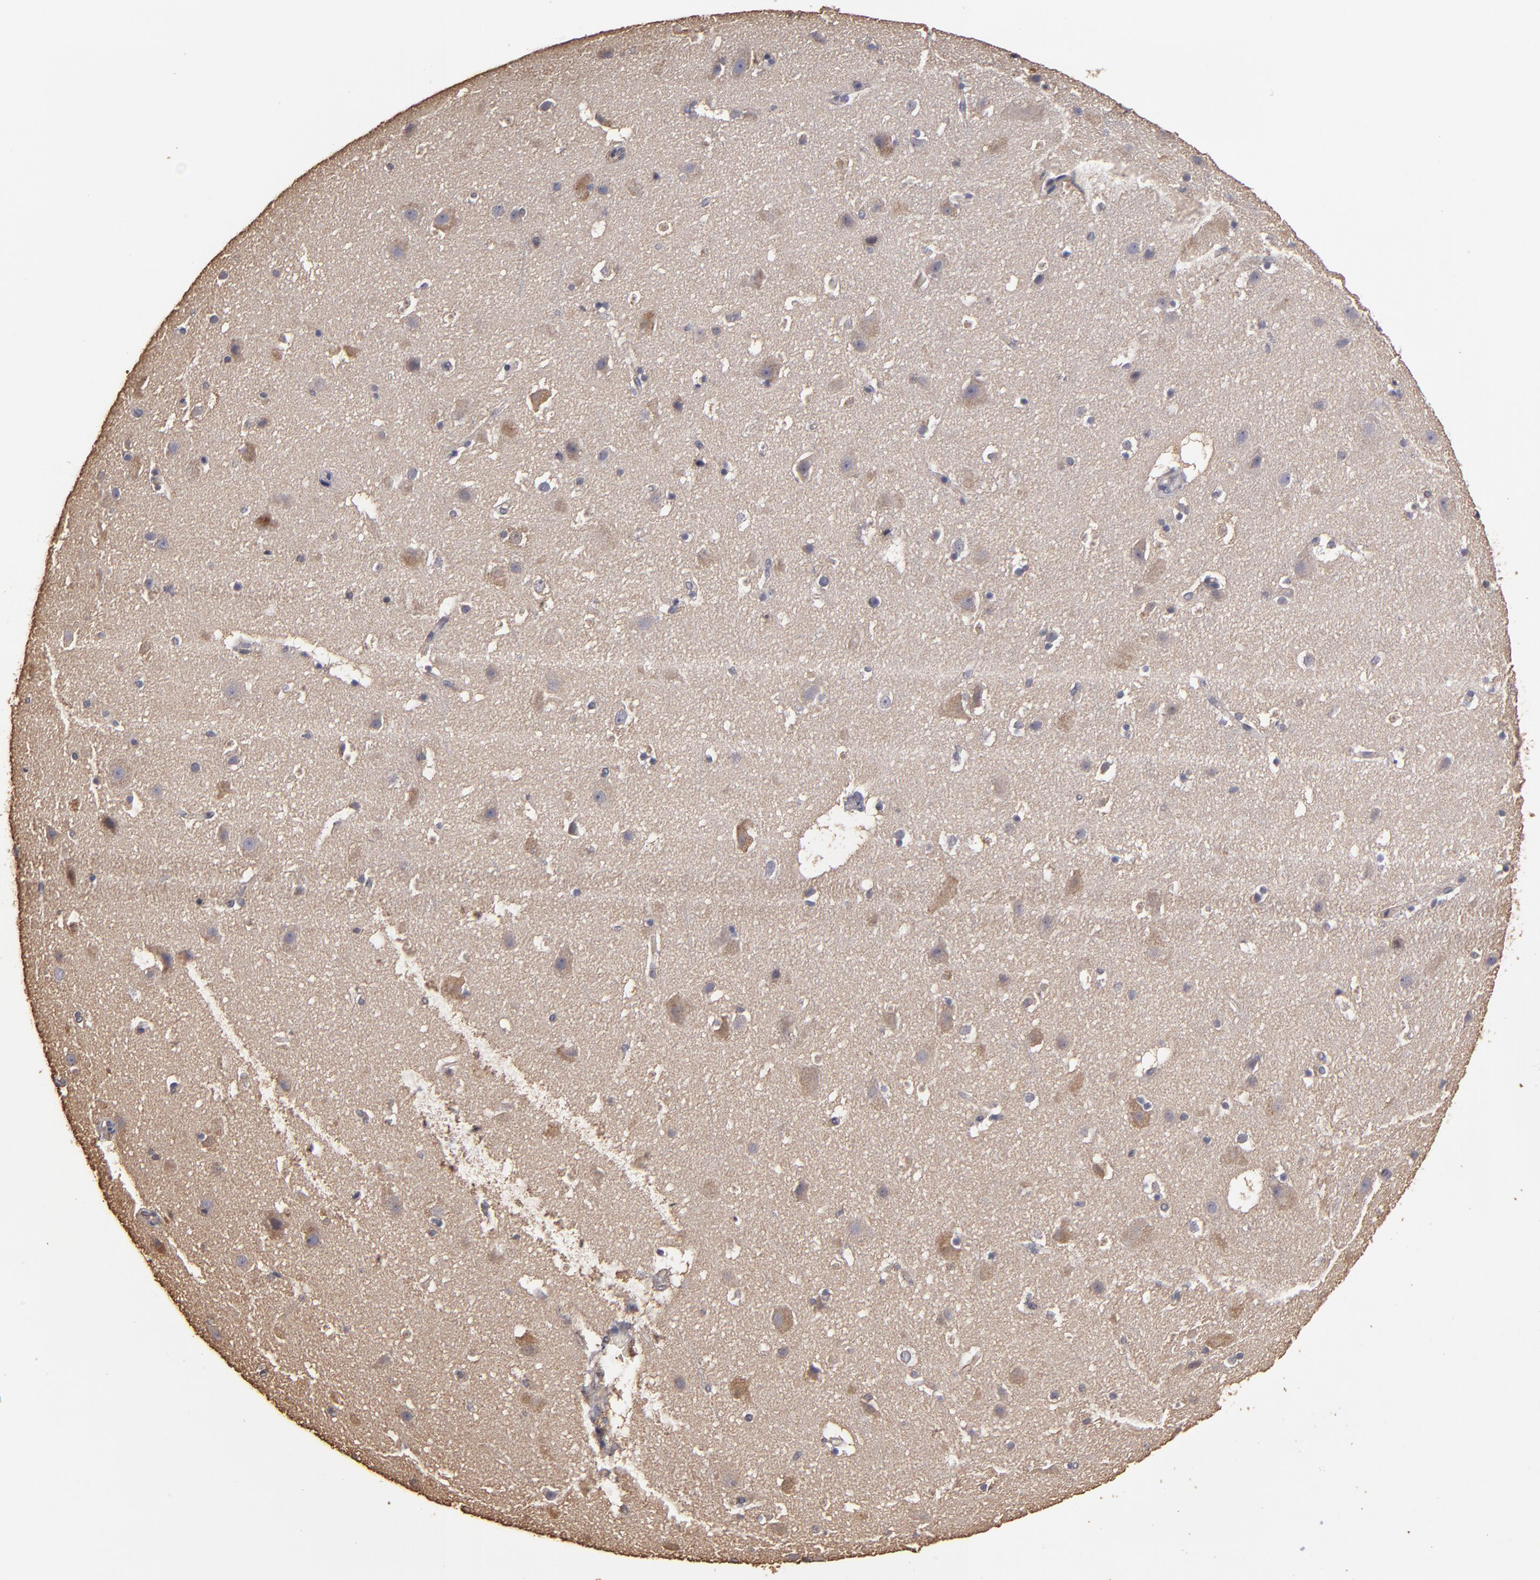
{"staining": {"intensity": "weak", "quantity": ">75%", "location": "cytoplasmic/membranous"}, "tissue": "cerebral cortex", "cell_type": "Endothelial cells", "image_type": "normal", "snomed": [{"axis": "morphology", "description": "Normal tissue, NOS"}, {"axis": "topography", "description": "Cerebral cortex"}], "caption": "Cerebral cortex was stained to show a protein in brown. There is low levels of weak cytoplasmic/membranous expression in approximately >75% of endothelial cells. The staining was performed using DAB, with brown indicating positive protein expression. Nuclei are stained blue with hematoxylin.", "gene": "DMD", "patient": {"sex": "male", "age": 45}}